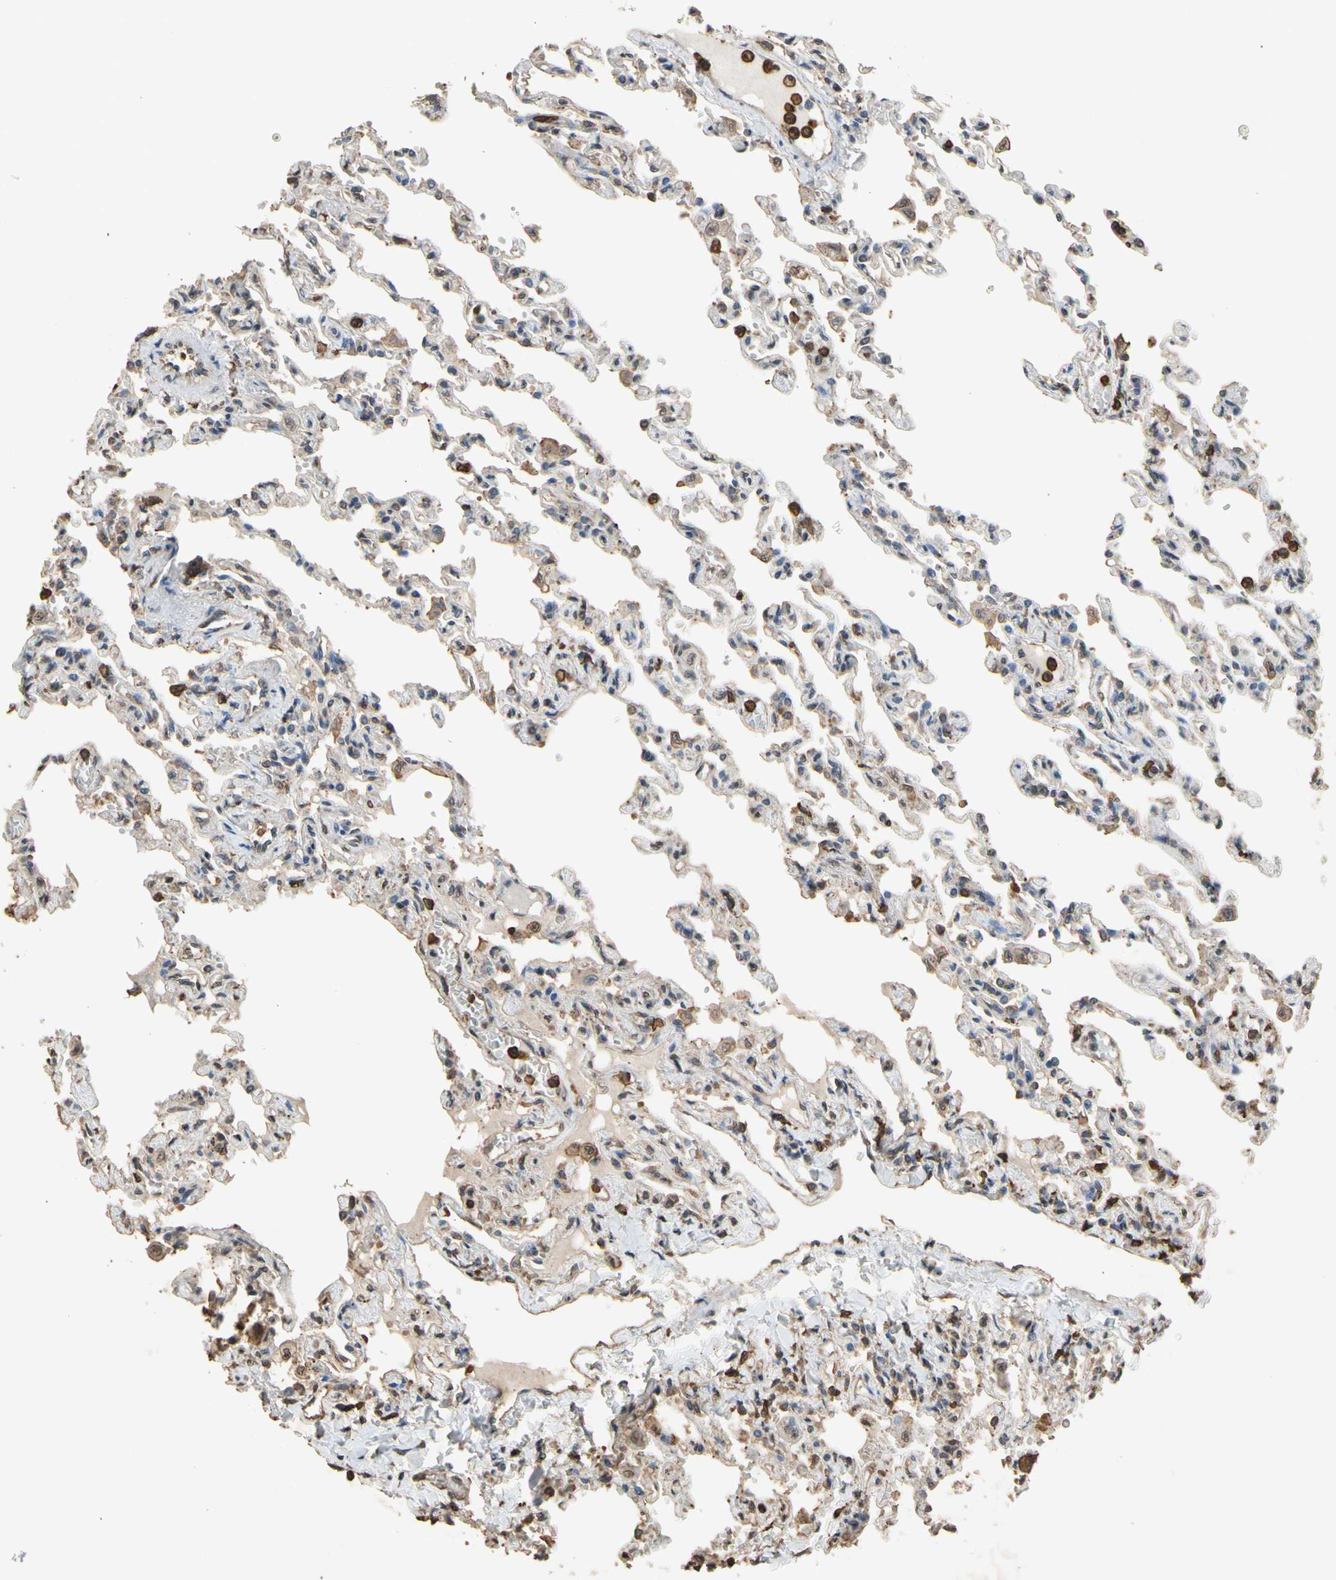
{"staining": {"intensity": "moderate", "quantity": "25%-75%", "location": "cytoplasmic/membranous,nuclear"}, "tissue": "lung", "cell_type": "Alveolar cells", "image_type": "normal", "snomed": [{"axis": "morphology", "description": "Normal tissue, NOS"}, {"axis": "topography", "description": "Lung"}], "caption": "IHC image of normal lung stained for a protein (brown), which displays medium levels of moderate cytoplasmic/membranous,nuclear staining in approximately 25%-75% of alveolar cells.", "gene": "TNFSF13B", "patient": {"sex": "male", "age": 21}}